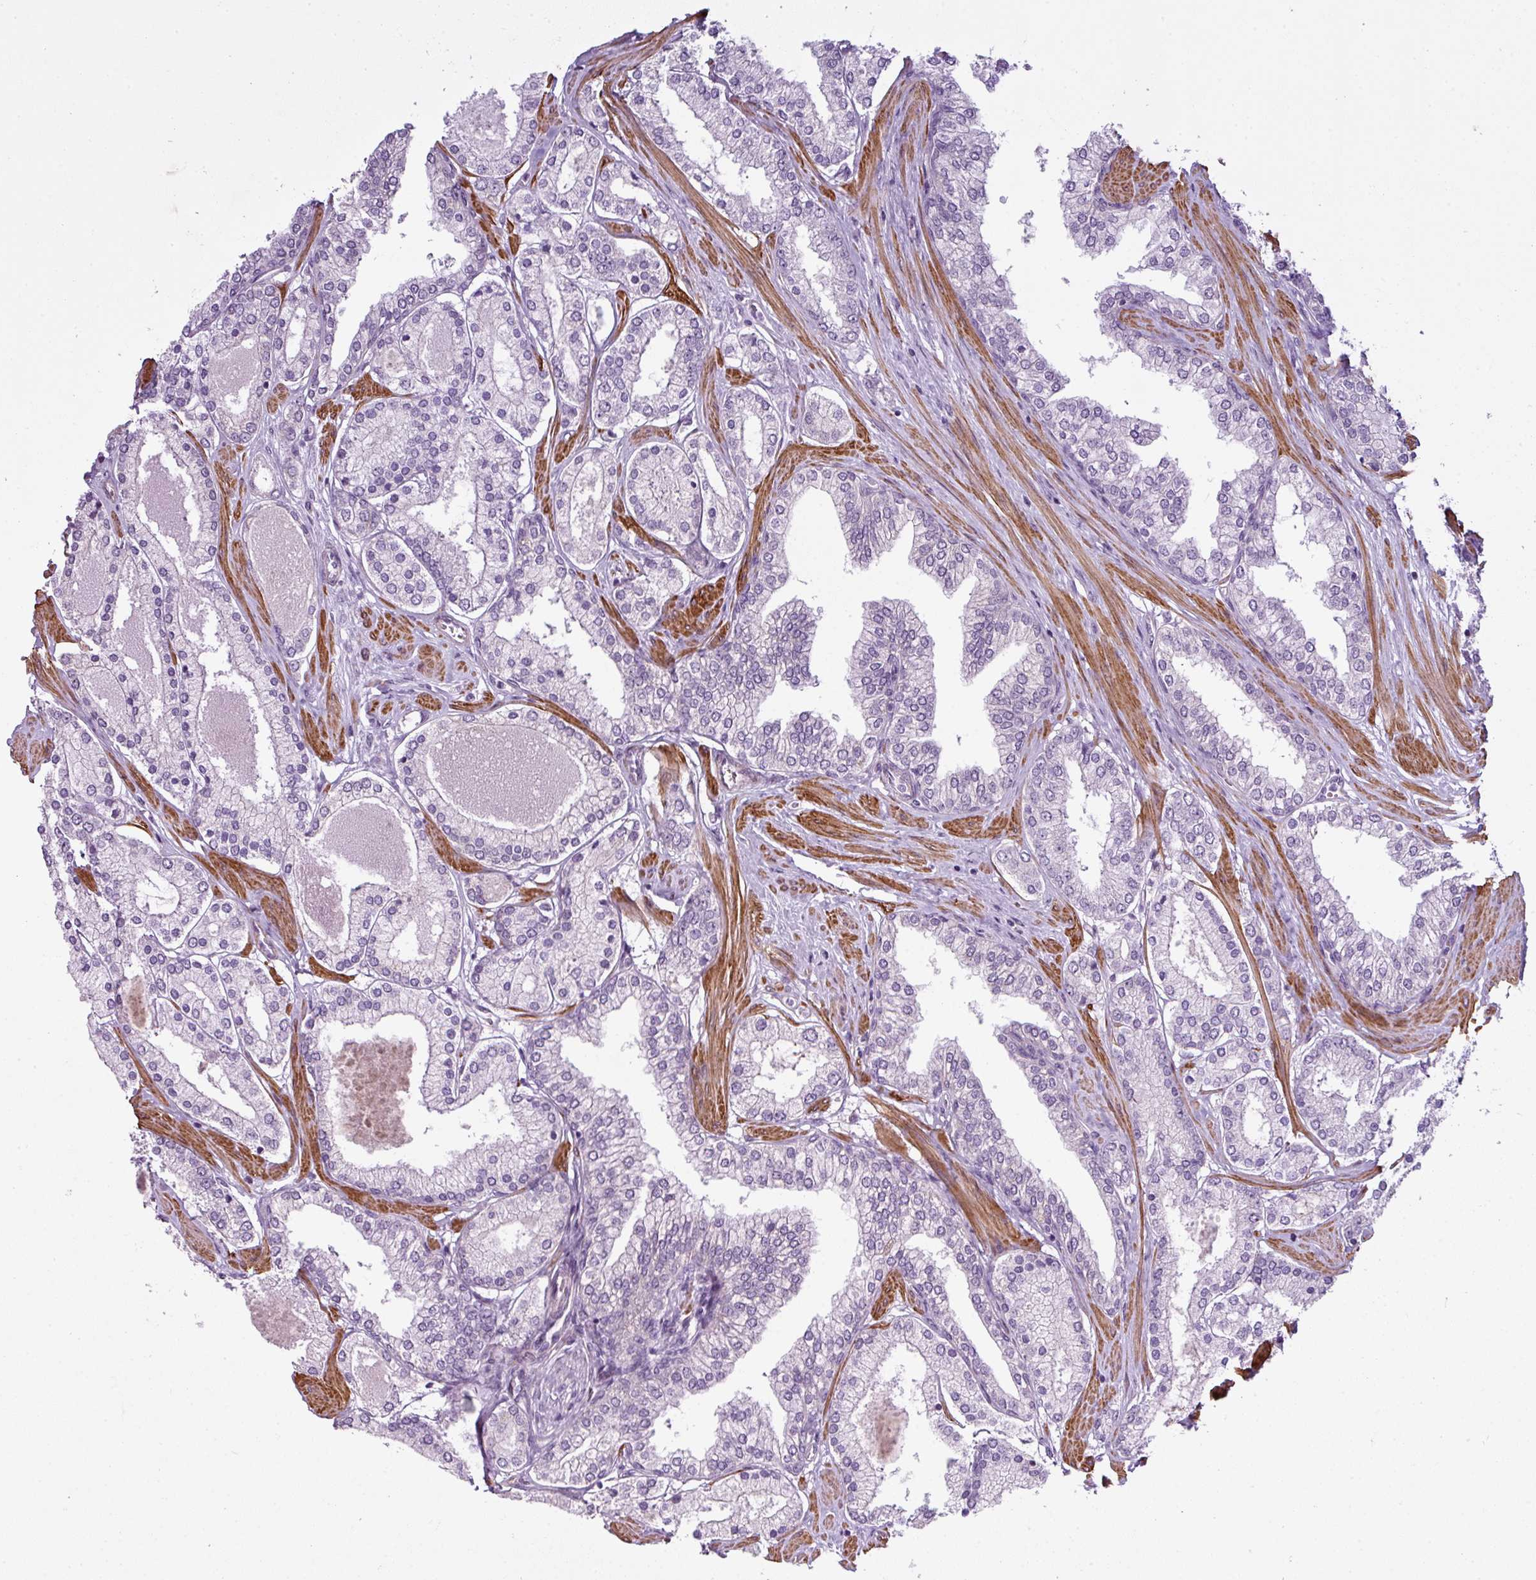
{"staining": {"intensity": "negative", "quantity": "none", "location": "none"}, "tissue": "prostate cancer", "cell_type": "Tumor cells", "image_type": "cancer", "snomed": [{"axis": "morphology", "description": "Adenocarcinoma, Low grade"}, {"axis": "topography", "description": "Prostate"}], "caption": "Adenocarcinoma (low-grade) (prostate) stained for a protein using immunohistochemistry (IHC) demonstrates no staining tumor cells.", "gene": "ZNF688", "patient": {"sex": "male", "age": 42}}